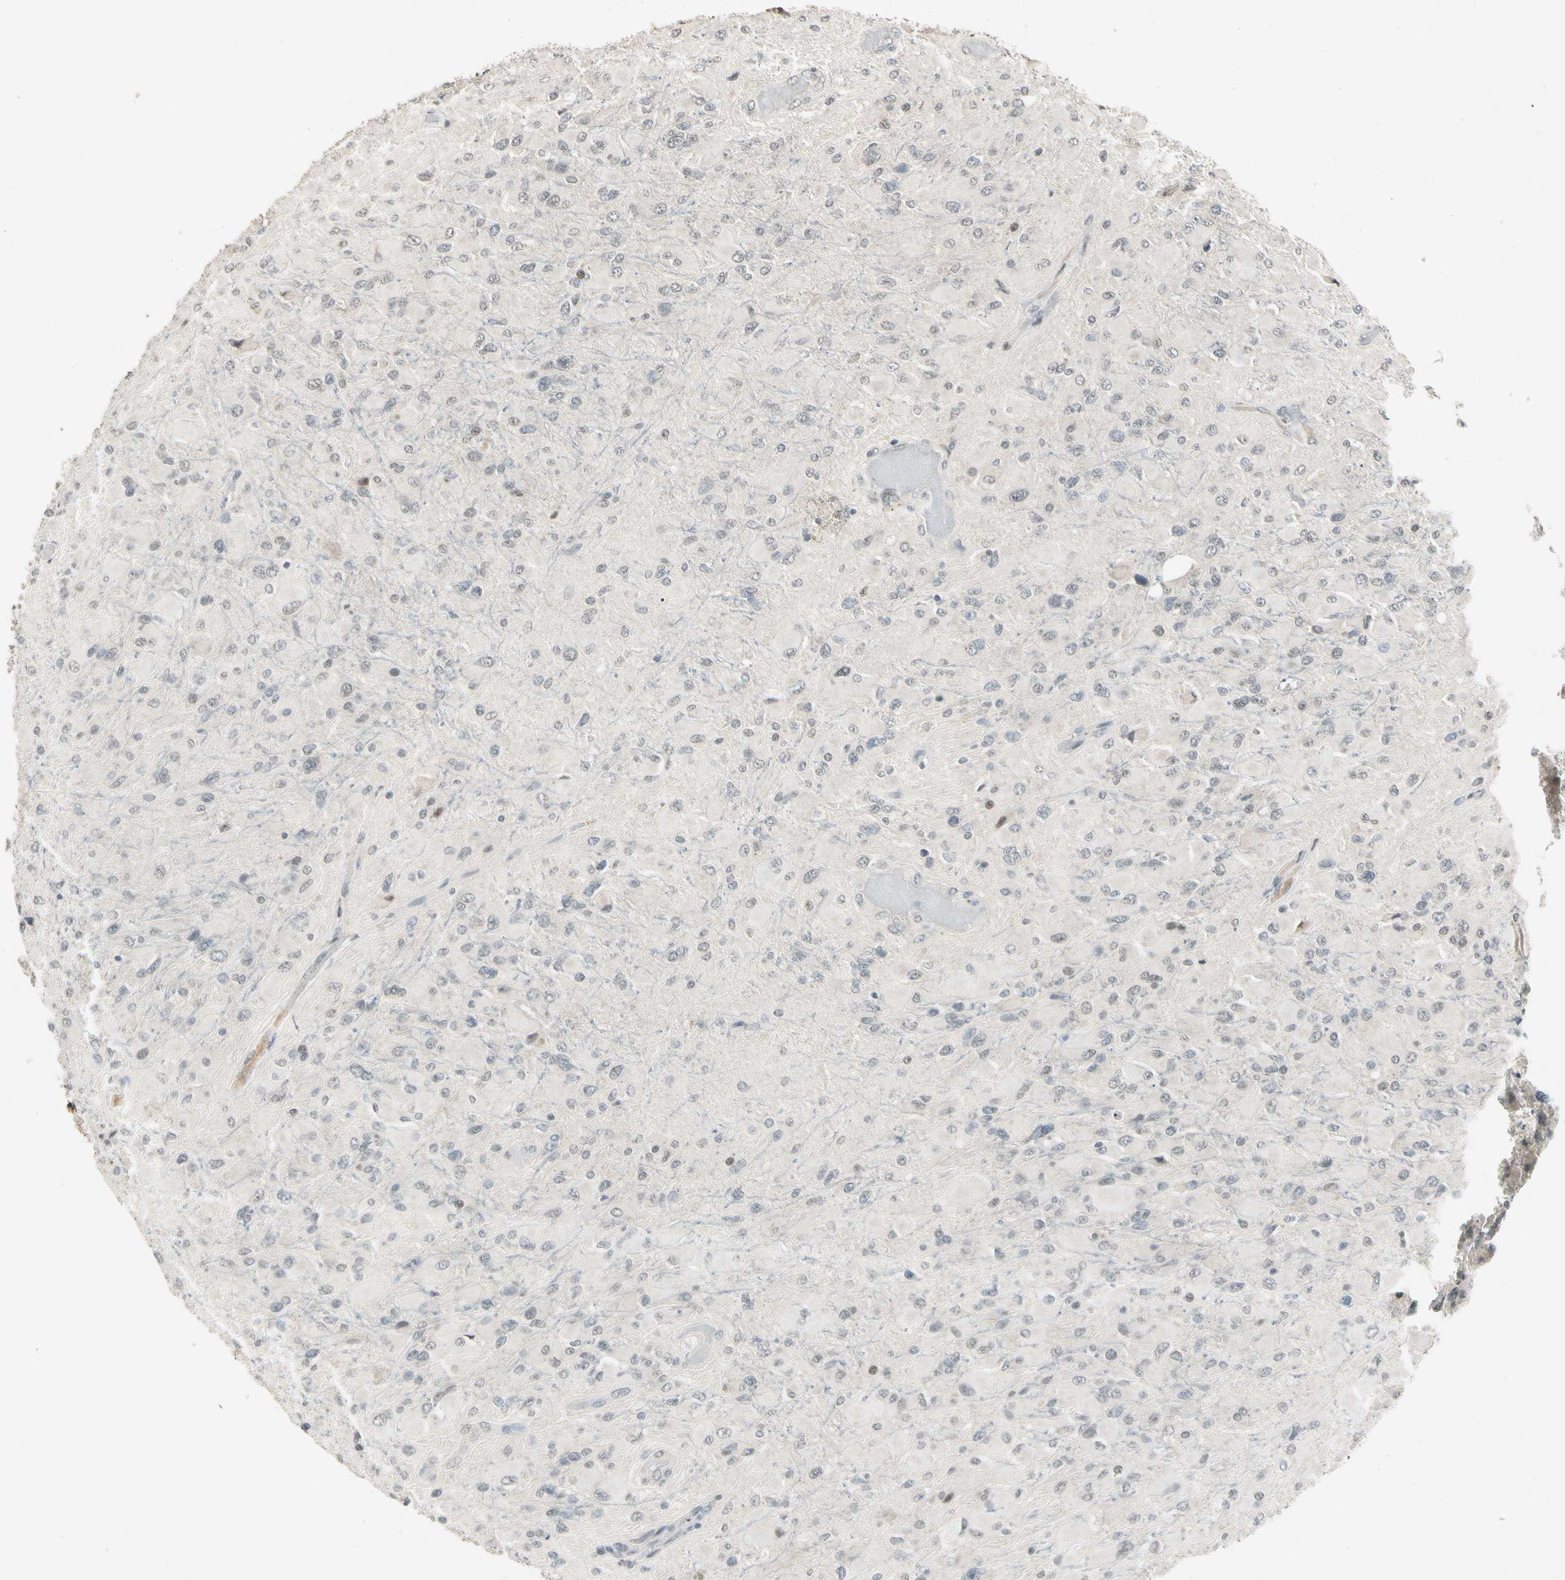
{"staining": {"intensity": "negative", "quantity": "none", "location": "none"}, "tissue": "glioma", "cell_type": "Tumor cells", "image_type": "cancer", "snomed": [{"axis": "morphology", "description": "Glioma, malignant, High grade"}, {"axis": "topography", "description": "Cerebral cortex"}], "caption": "Immunohistochemistry (IHC) micrograph of neoplastic tissue: high-grade glioma (malignant) stained with DAB exhibits no significant protein positivity in tumor cells.", "gene": "ZBTB4", "patient": {"sex": "female", "age": 36}}